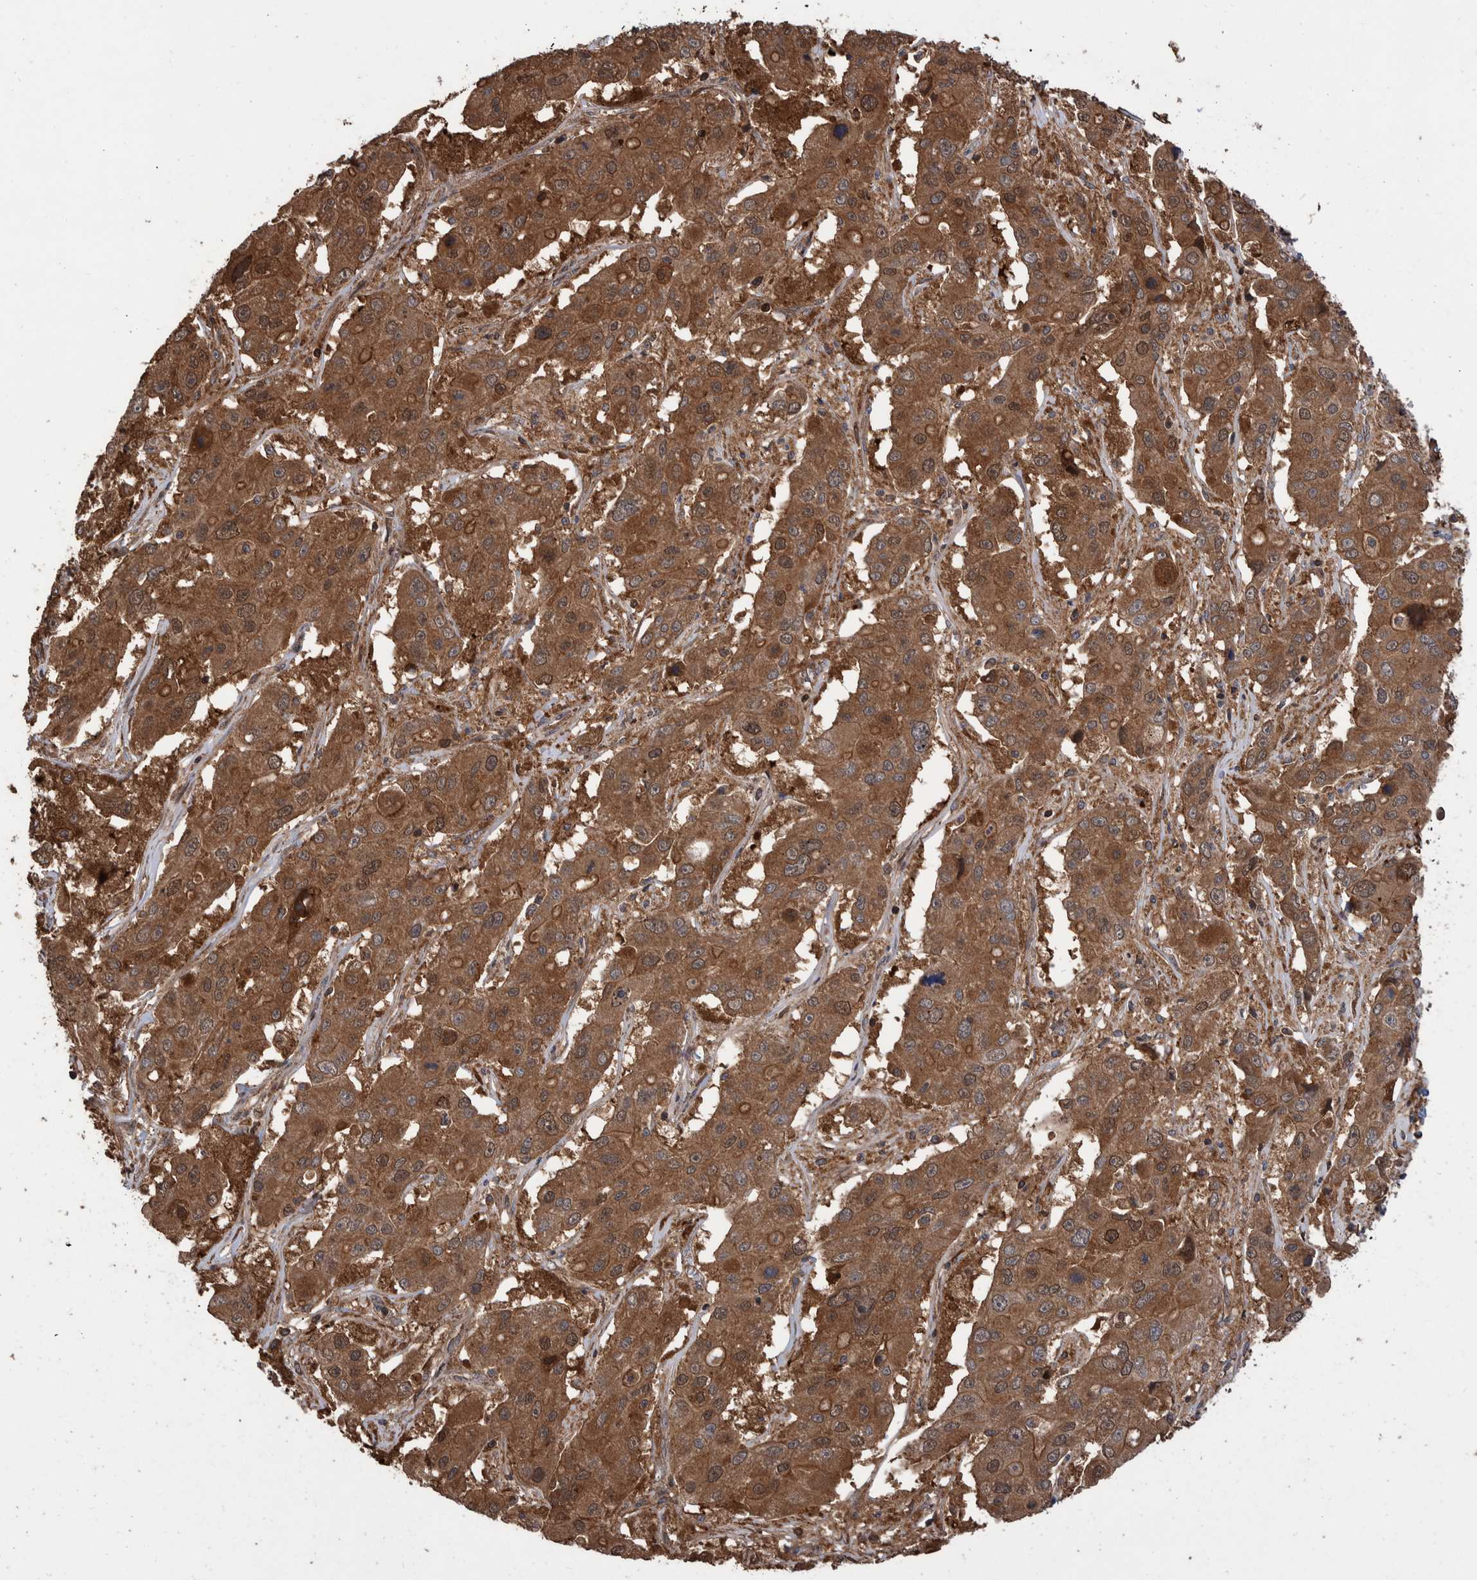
{"staining": {"intensity": "moderate", "quantity": ">75%", "location": "cytoplasmic/membranous"}, "tissue": "liver cancer", "cell_type": "Tumor cells", "image_type": "cancer", "snomed": [{"axis": "morphology", "description": "Cholangiocarcinoma"}, {"axis": "topography", "description": "Liver"}], "caption": "Liver cancer (cholangiocarcinoma) tissue shows moderate cytoplasmic/membranous staining in approximately >75% of tumor cells", "gene": "VBP1", "patient": {"sex": "male", "age": 67}}